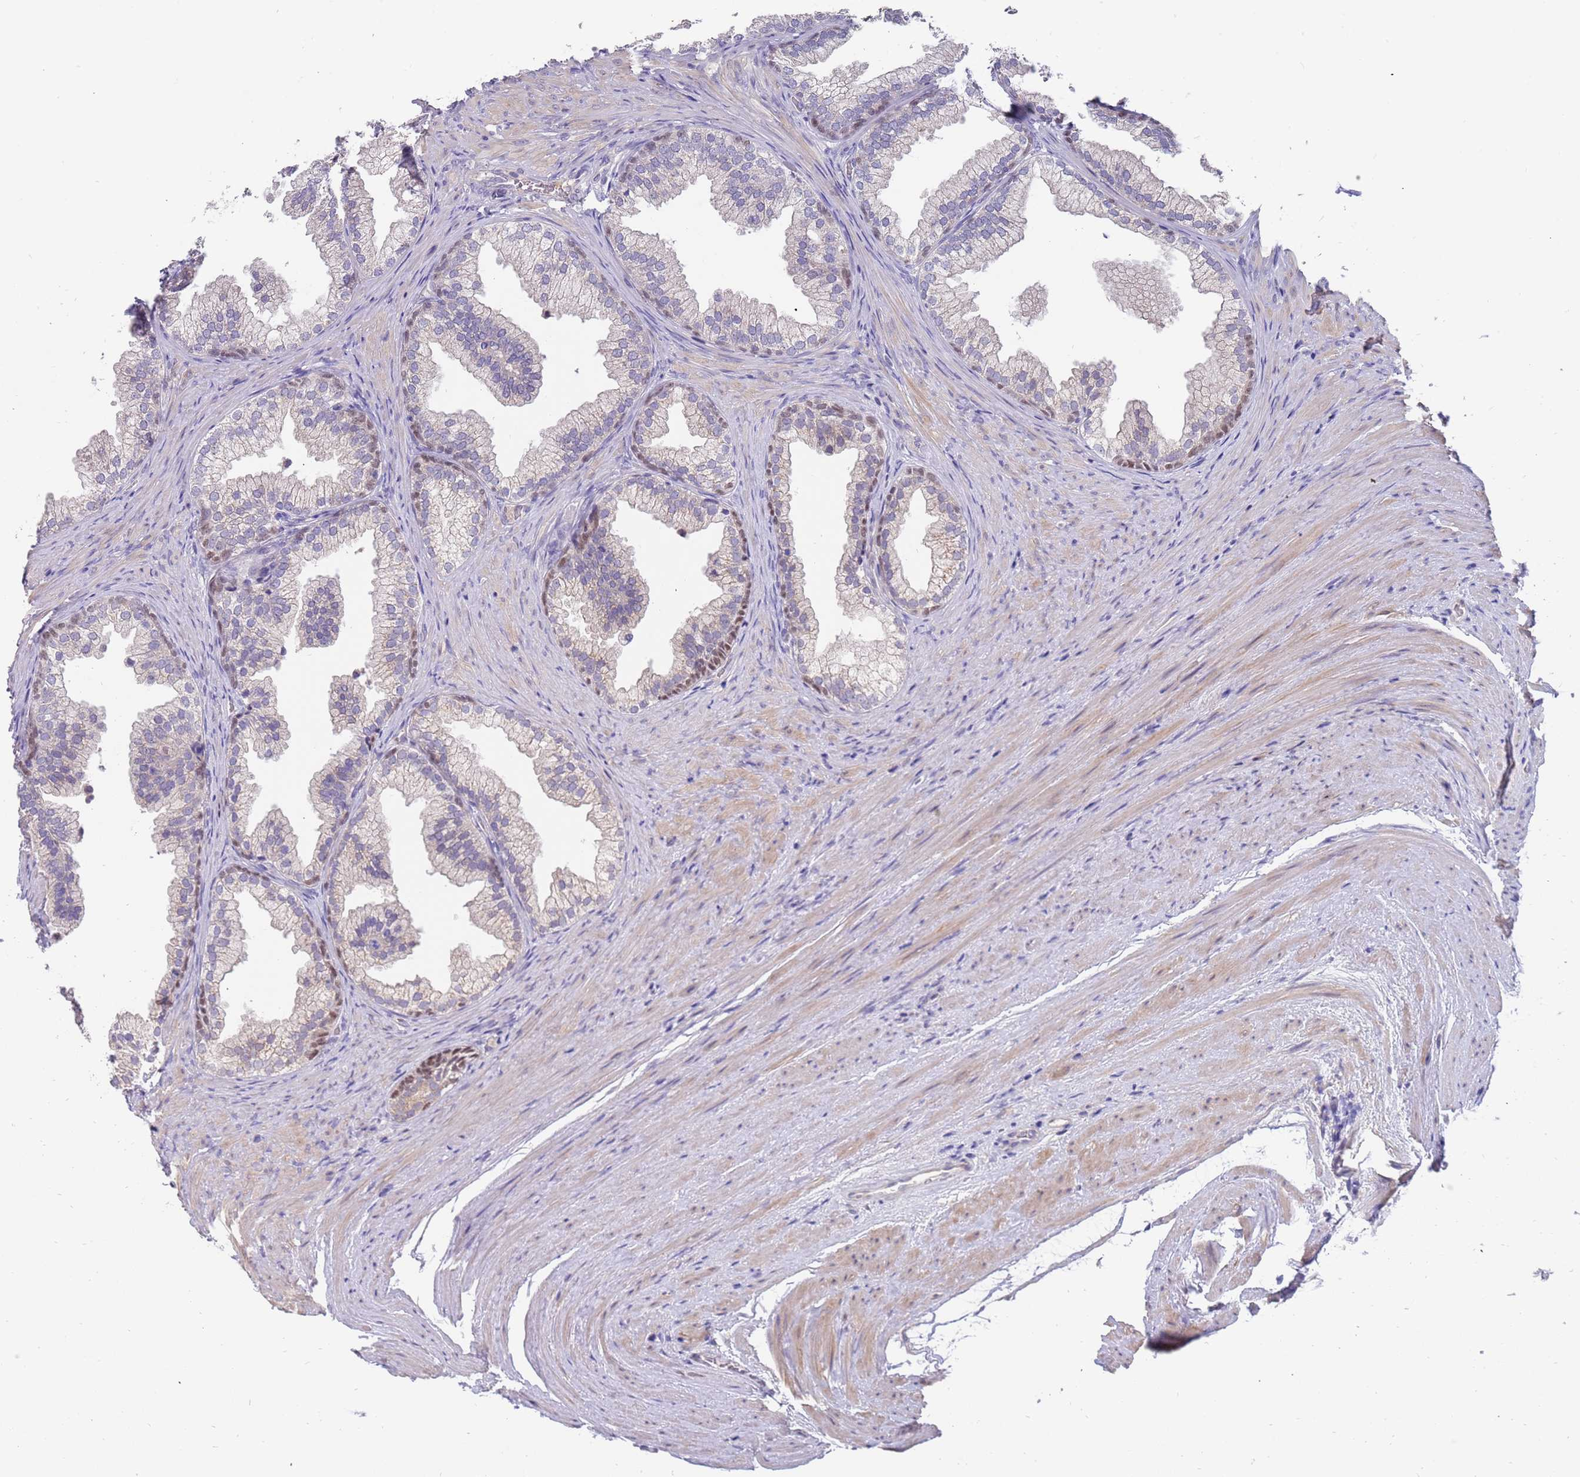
{"staining": {"intensity": "moderate", "quantity": "<25%", "location": "nuclear"}, "tissue": "prostate", "cell_type": "Glandular cells", "image_type": "normal", "snomed": [{"axis": "morphology", "description": "Normal tissue, NOS"}, {"axis": "topography", "description": "Prostate"}], "caption": "Protein expression analysis of normal prostate exhibits moderate nuclear staining in approximately <25% of glandular cells.", "gene": "ZNF746", "patient": {"sex": "male", "age": 76}}